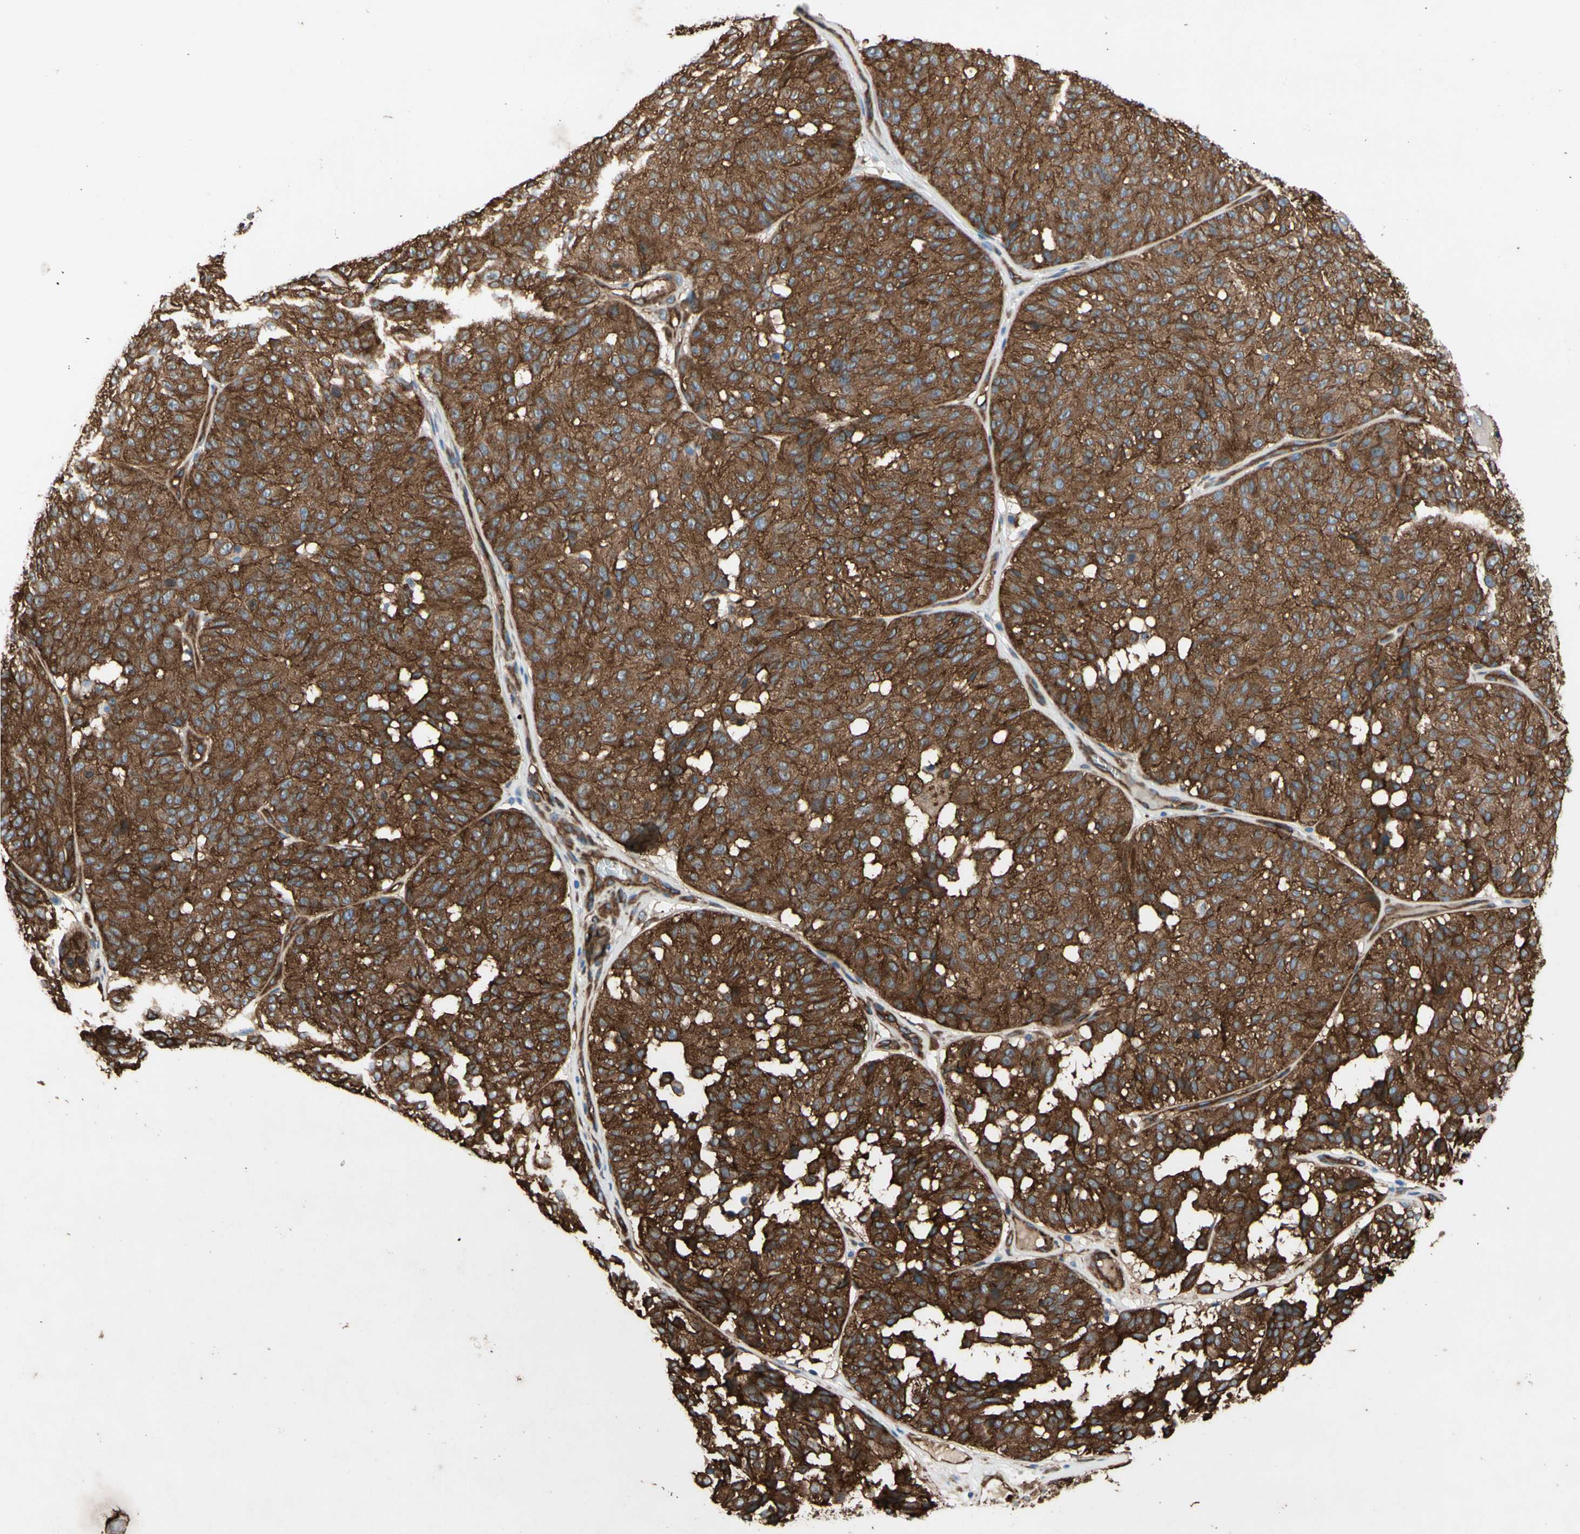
{"staining": {"intensity": "moderate", "quantity": ">75%", "location": "cytoplasmic/membranous"}, "tissue": "melanoma", "cell_type": "Tumor cells", "image_type": "cancer", "snomed": [{"axis": "morphology", "description": "Malignant melanoma, NOS"}, {"axis": "topography", "description": "Skin"}], "caption": "Immunohistochemistry (IHC) histopathology image of neoplastic tissue: human malignant melanoma stained using immunohistochemistry (IHC) exhibits medium levels of moderate protein expression localized specifically in the cytoplasmic/membranous of tumor cells, appearing as a cytoplasmic/membranous brown color.", "gene": "CTTNBP2", "patient": {"sex": "female", "age": 46}}